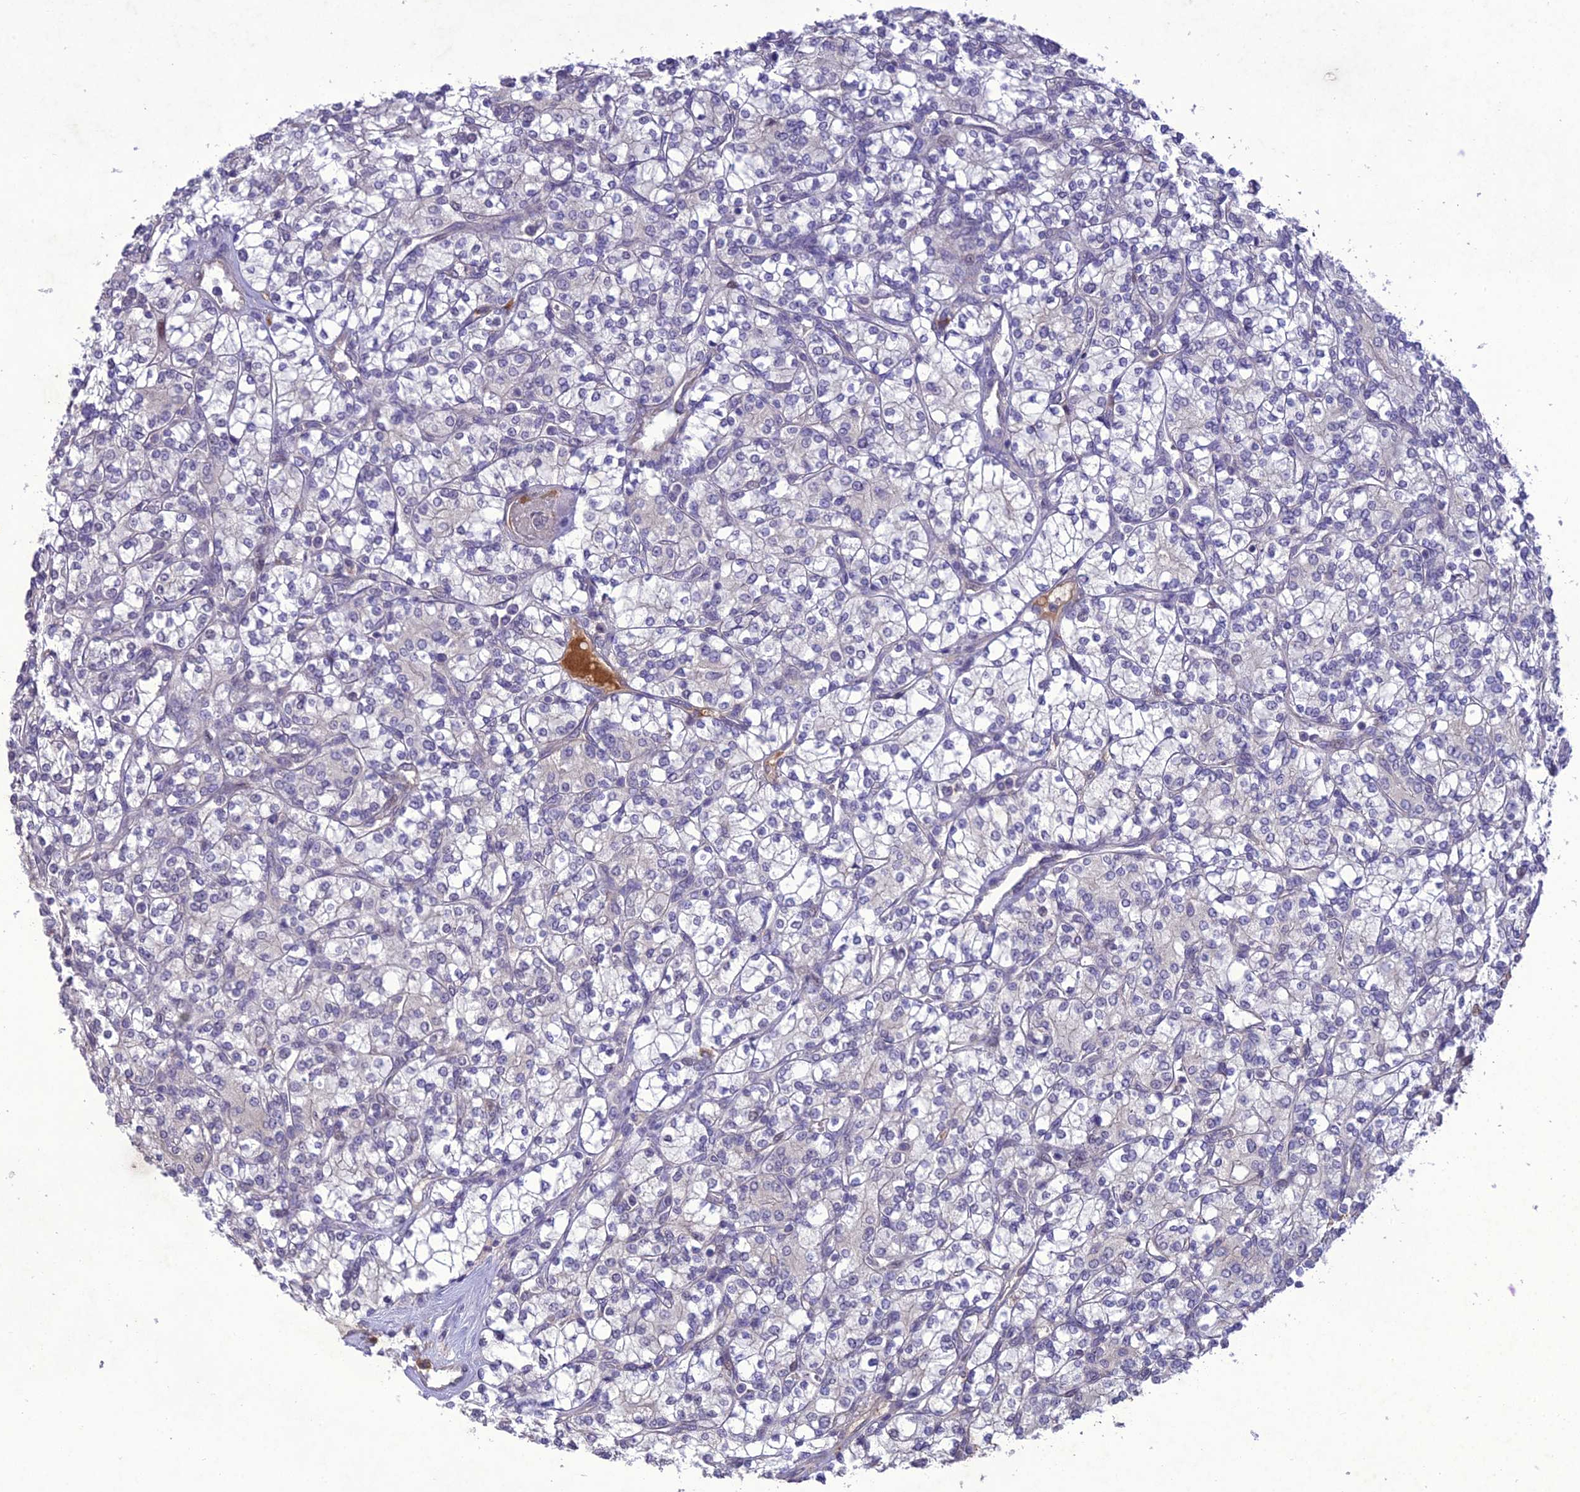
{"staining": {"intensity": "negative", "quantity": "none", "location": "none"}, "tissue": "renal cancer", "cell_type": "Tumor cells", "image_type": "cancer", "snomed": [{"axis": "morphology", "description": "Adenocarcinoma, NOS"}, {"axis": "topography", "description": "Kidney"}], "caption": "DAB immunohistochemical staining of human renal cancer demonstrates no significant expression in tumor cells.", "gene": "ANKRD52", "patient": {"sex": "male", "age": 77}}